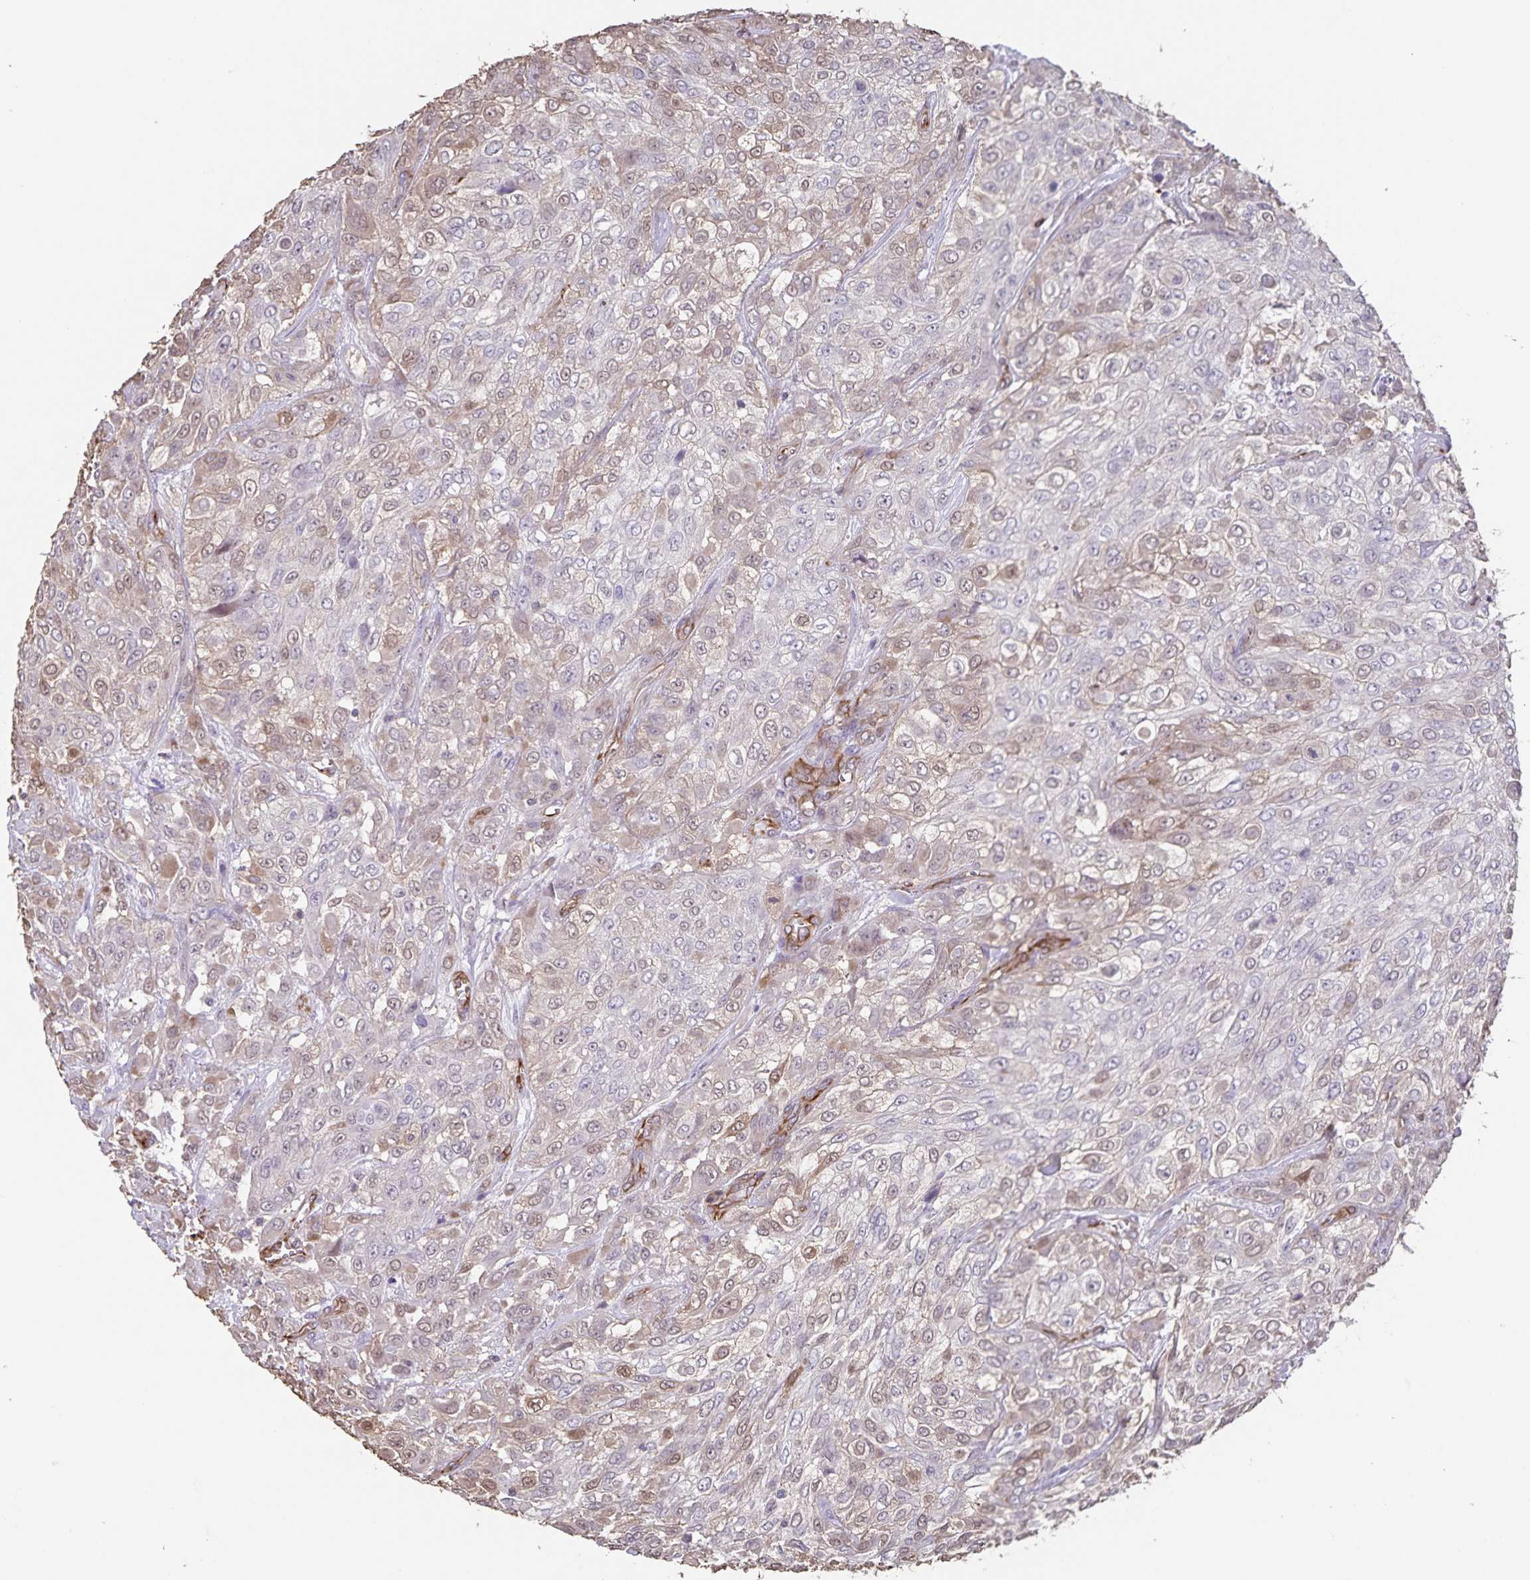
{"staining": {"intensity": "weak", "quantity": "<25%", "location": "cytoplasmic/membranous"}, "tissue": "urothelial cancer", "cell_type": "Tumor cells", "image_type": "cancer", "snomed": [{"axis": "morphology", "description": "Urothelial carcinoma, High grade"}, {"axis": "topography", "description": "Urinary bladder"}], "caption": "High magnification brightfield microscopy of urothelial cancer stained with DAB (brown) and counterstained with hematoxylin (blue): tumor cells show no significant expression.", "gene": "SYNM", "patient": {"sex": "male", "age": 57}}